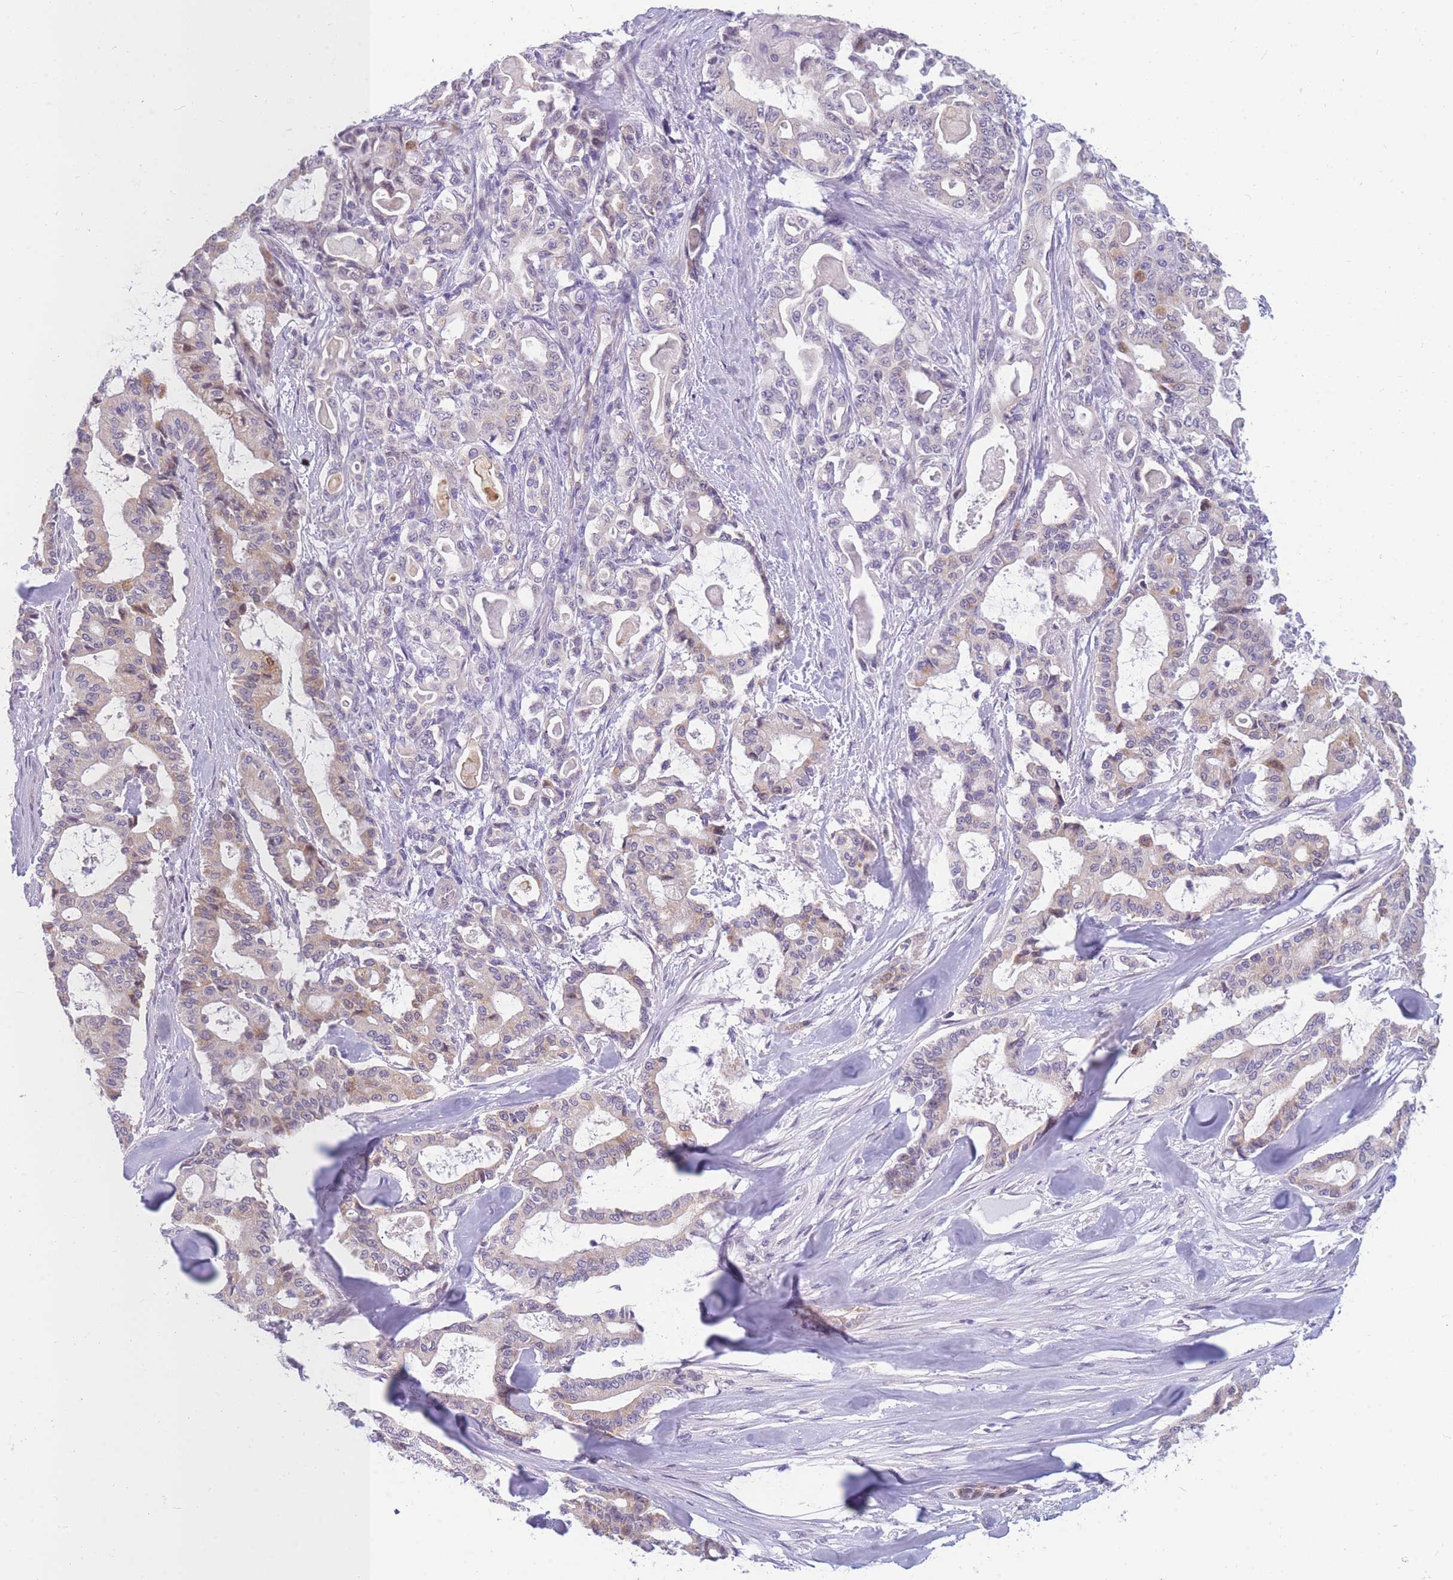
{"staining": {"intensity": "moderate", "quantity": "<25%", "location": "cytoplasmic/membranous"}, "tissue": "pancreatic cancer", "cell_type": "Tumor cells", "image_type": "cancer", "snomed": [{"axis": "morphology", "description": "Adenocarcinoma, NOS"}, {"axis": "topography", "description": "Pancreas"}], "caption": "Pancreatic adenocarcinoma was stained to show a protein in brown. There is low levels of moderate cytoplasmic/membranous expression in approximately <25% of tumor cells. (Brightfield microscopy of DAB IHC at high magnification).", "gene": "DDX49", "patient": {"sex": "male", "age": 63}}